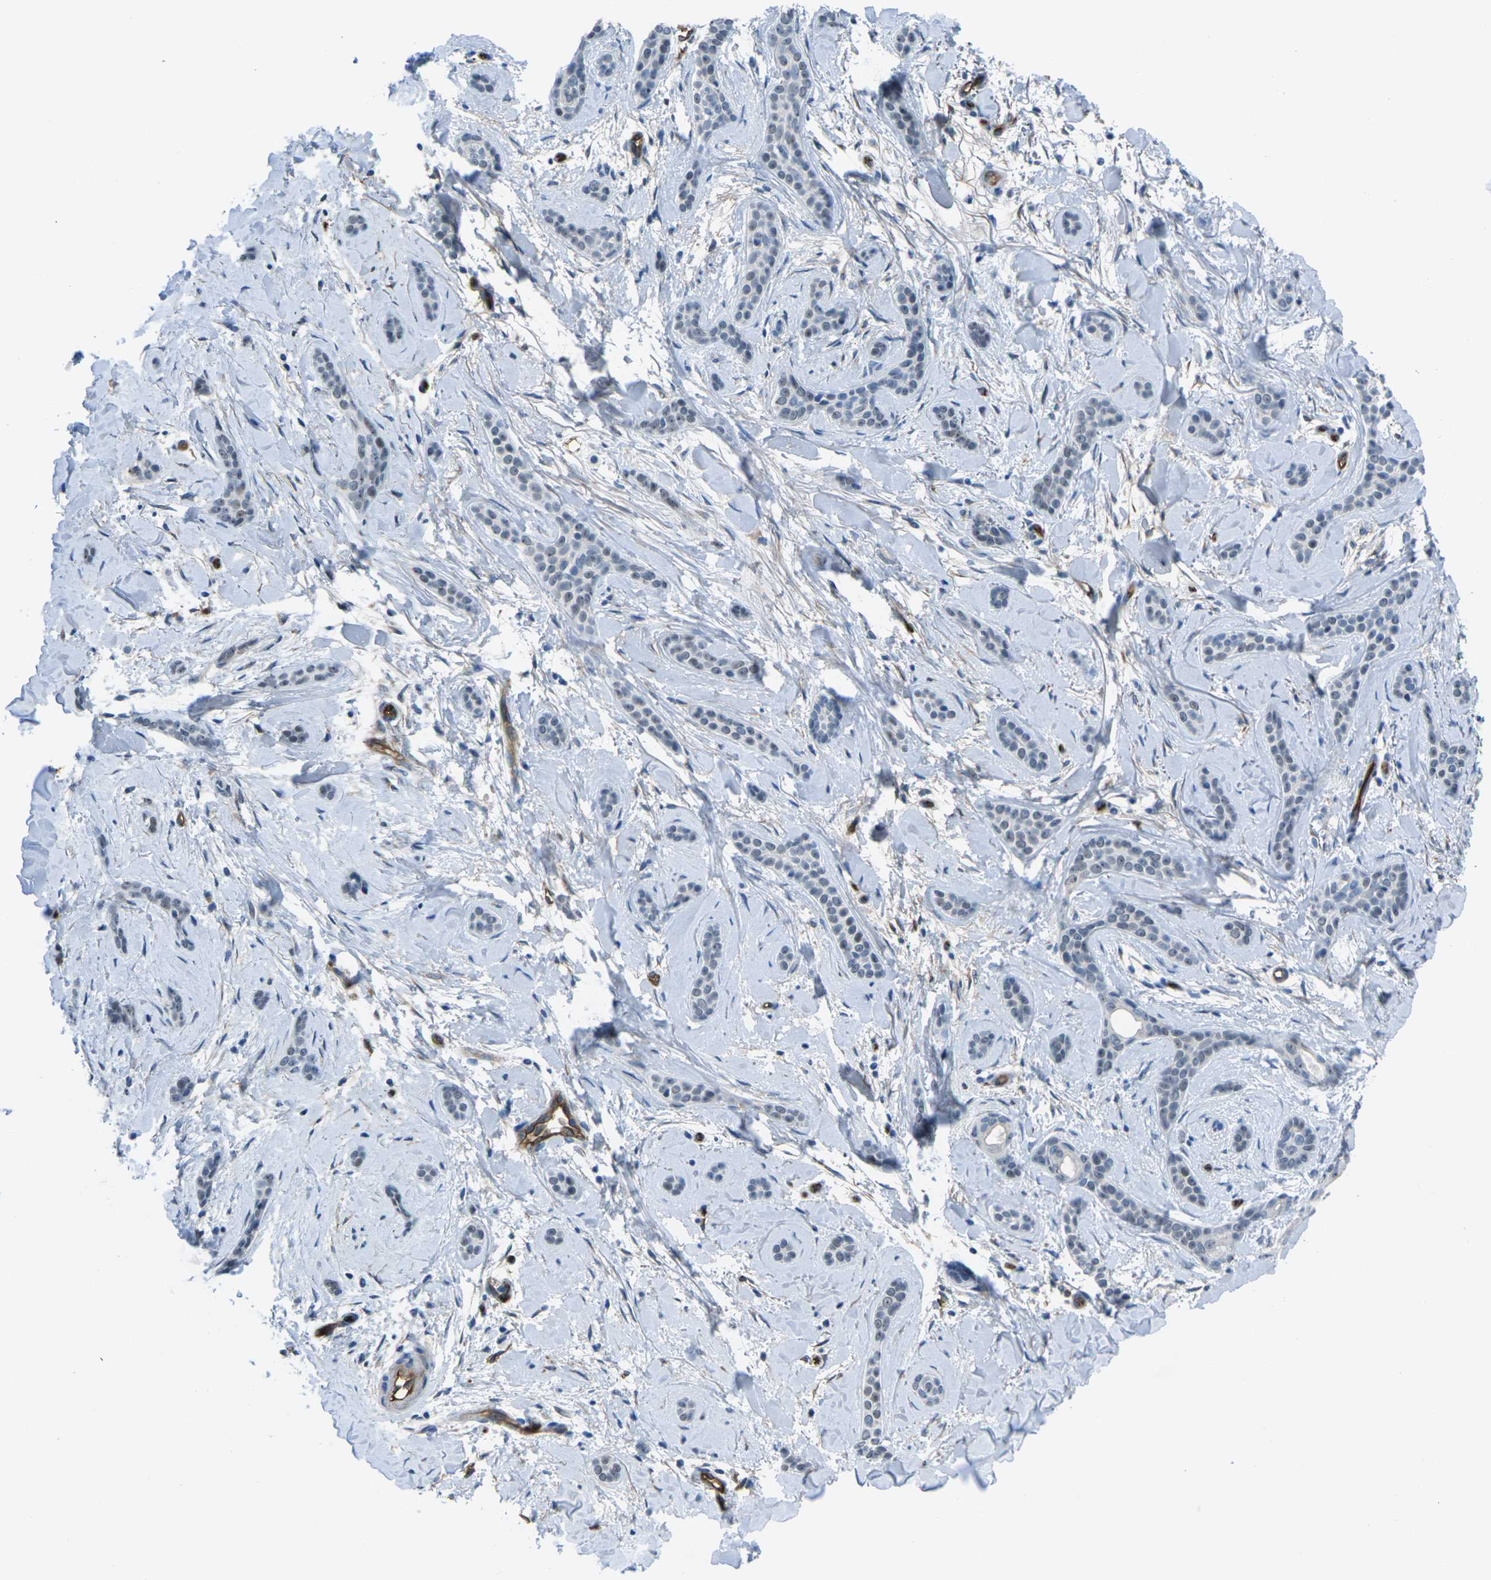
{"staining": {"intensity": "negative", "quantity": "none", "location": "none"}, "tissue": "skin cancer", "cell_type": "Tumor cells", "image_type": "cancer", "snomed": [{"axis": "morphology", "description": "Basal cell carcinoma"}, {"axis": "morphology", "description": "Adnexal tumor, benign"}, {"axis": "topography", "description": "Skin"}], "caption": "IHC micrograph of neoplastic tissue: skin cancer stained with DAB (3,3'-diaminobenzidine) shows no significant protein staining in tumor cells.", "gene": "HSPA12B", "patient": {"sex": "female", "age": 42}}